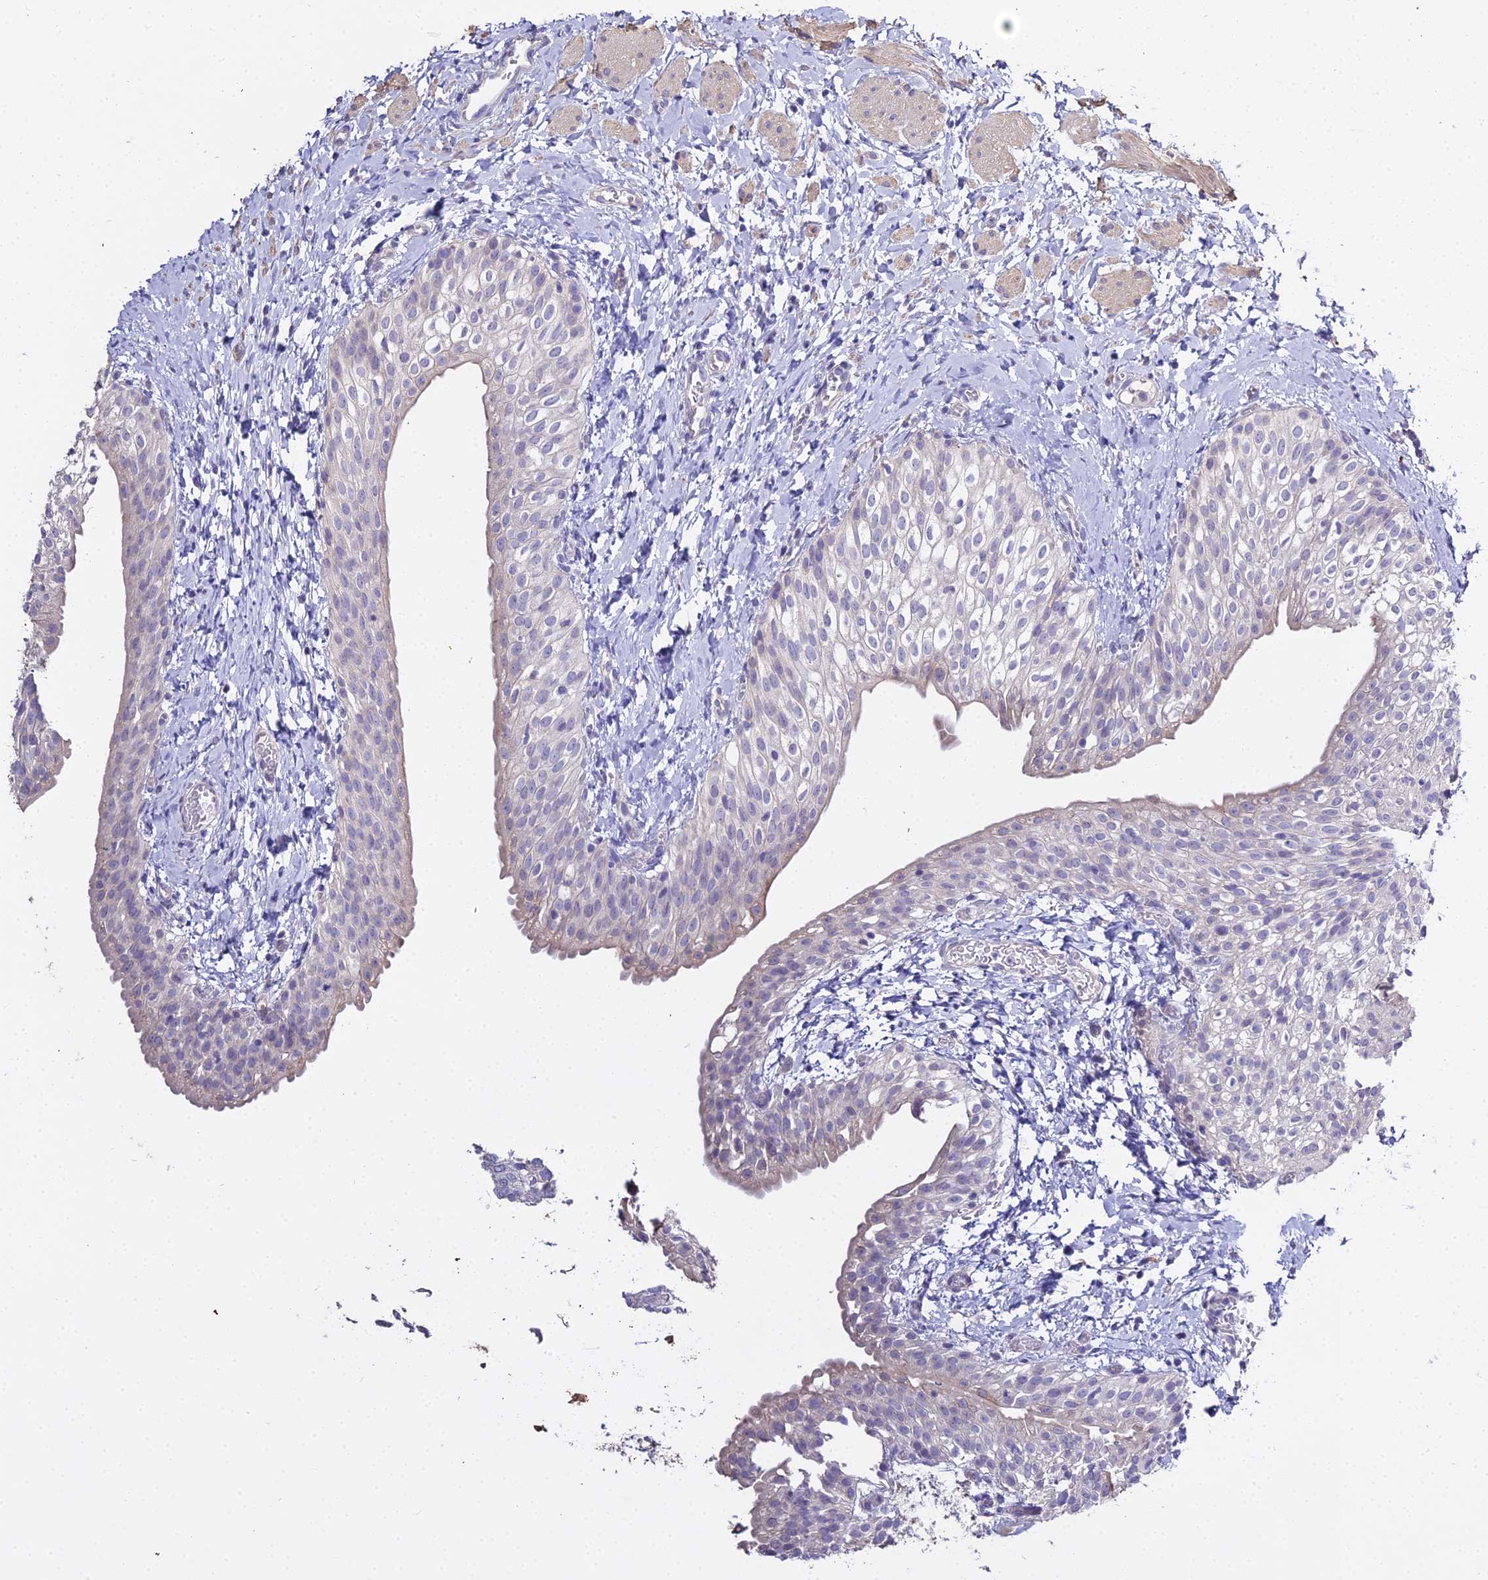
{"staining": {"intensity": "negative", "quantity": "none", "location": "none"}, "tissue": "urinary bladder", "cell_type": "Urothelial cells", "image_type": "normal", "snomed": [{"axis": "morphology", "description": "Normal tissue, NOS"}, {"axis": "topography", "description": "Urinary bladder"}], "caption": "IHC histopathology image of unremarkable urinary bladder: human urinary bladder stained with DAB (3,3'-diaminobenzidine) displays no significant protein expression in urothelial cells. (DAB immunohistochemistry with hematoxylin counter stain).", "gene": "GLYAT", "patient": {"sex": "male", "age": 1}}